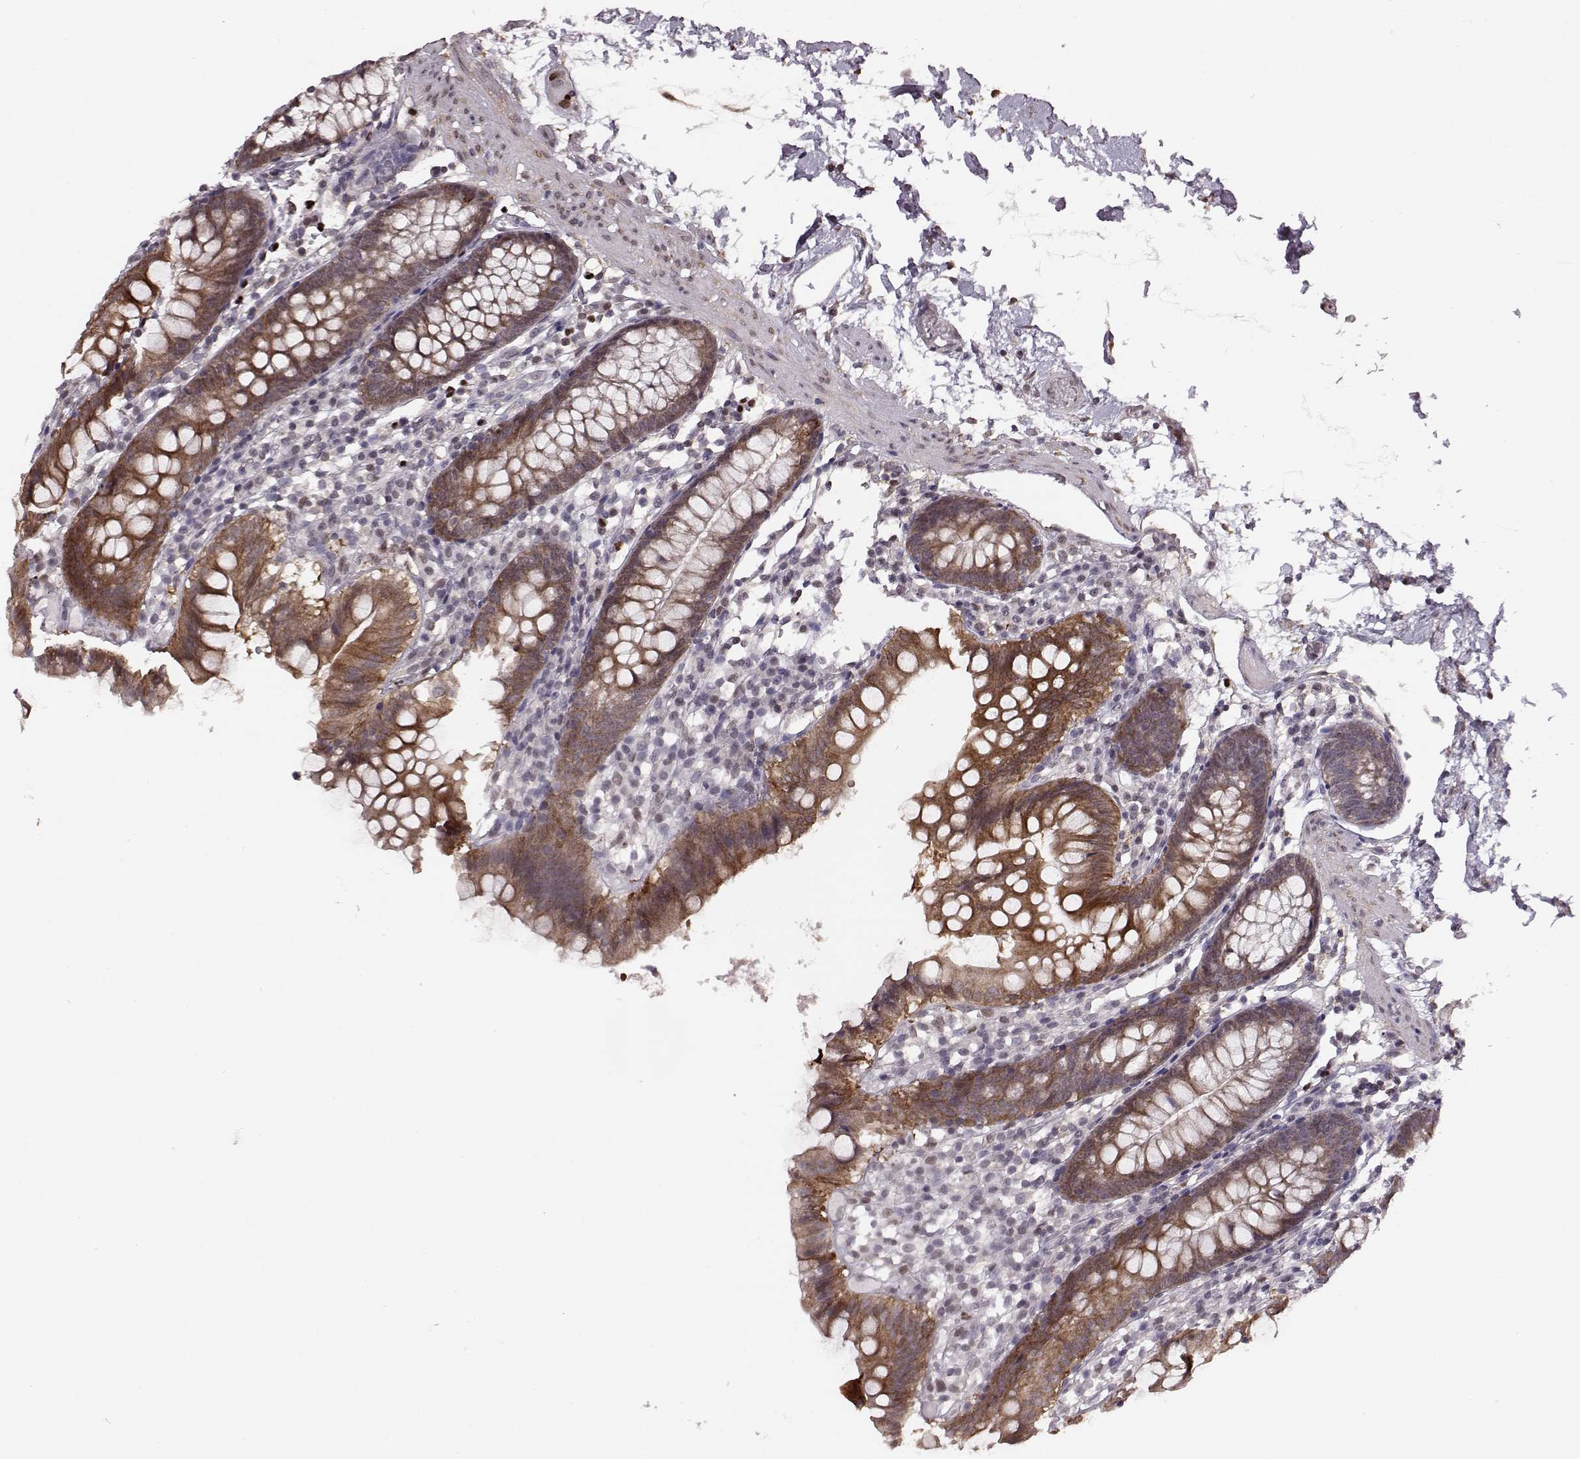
{"staining": {"intensity": "strong", "quantity": "<25%", "location": "cytoplasmic/membranous,nuclear"}, "tissue": "small intestine", "cell_type": "Glandular cells", "image_type": "normal", "snomed": [{"axis": "morphology", "description": "Normal tissue, NOS"}, {"axis": "topography", "description": "Small intestine"}], "caption": "Immunohistochemical staining of unremarkable small intestine displays strong cytoplasmic/membranous,nuclear protein expression in approximately <25% of glandular cells. Using DAB (3,3'-diaminobenzidine) (brown) and hematoxylin (blue) stains, captured at high magnification using brightfield microscopy.", "gene": "KLF6", "patient": {"sex": "female", "age": 90}}